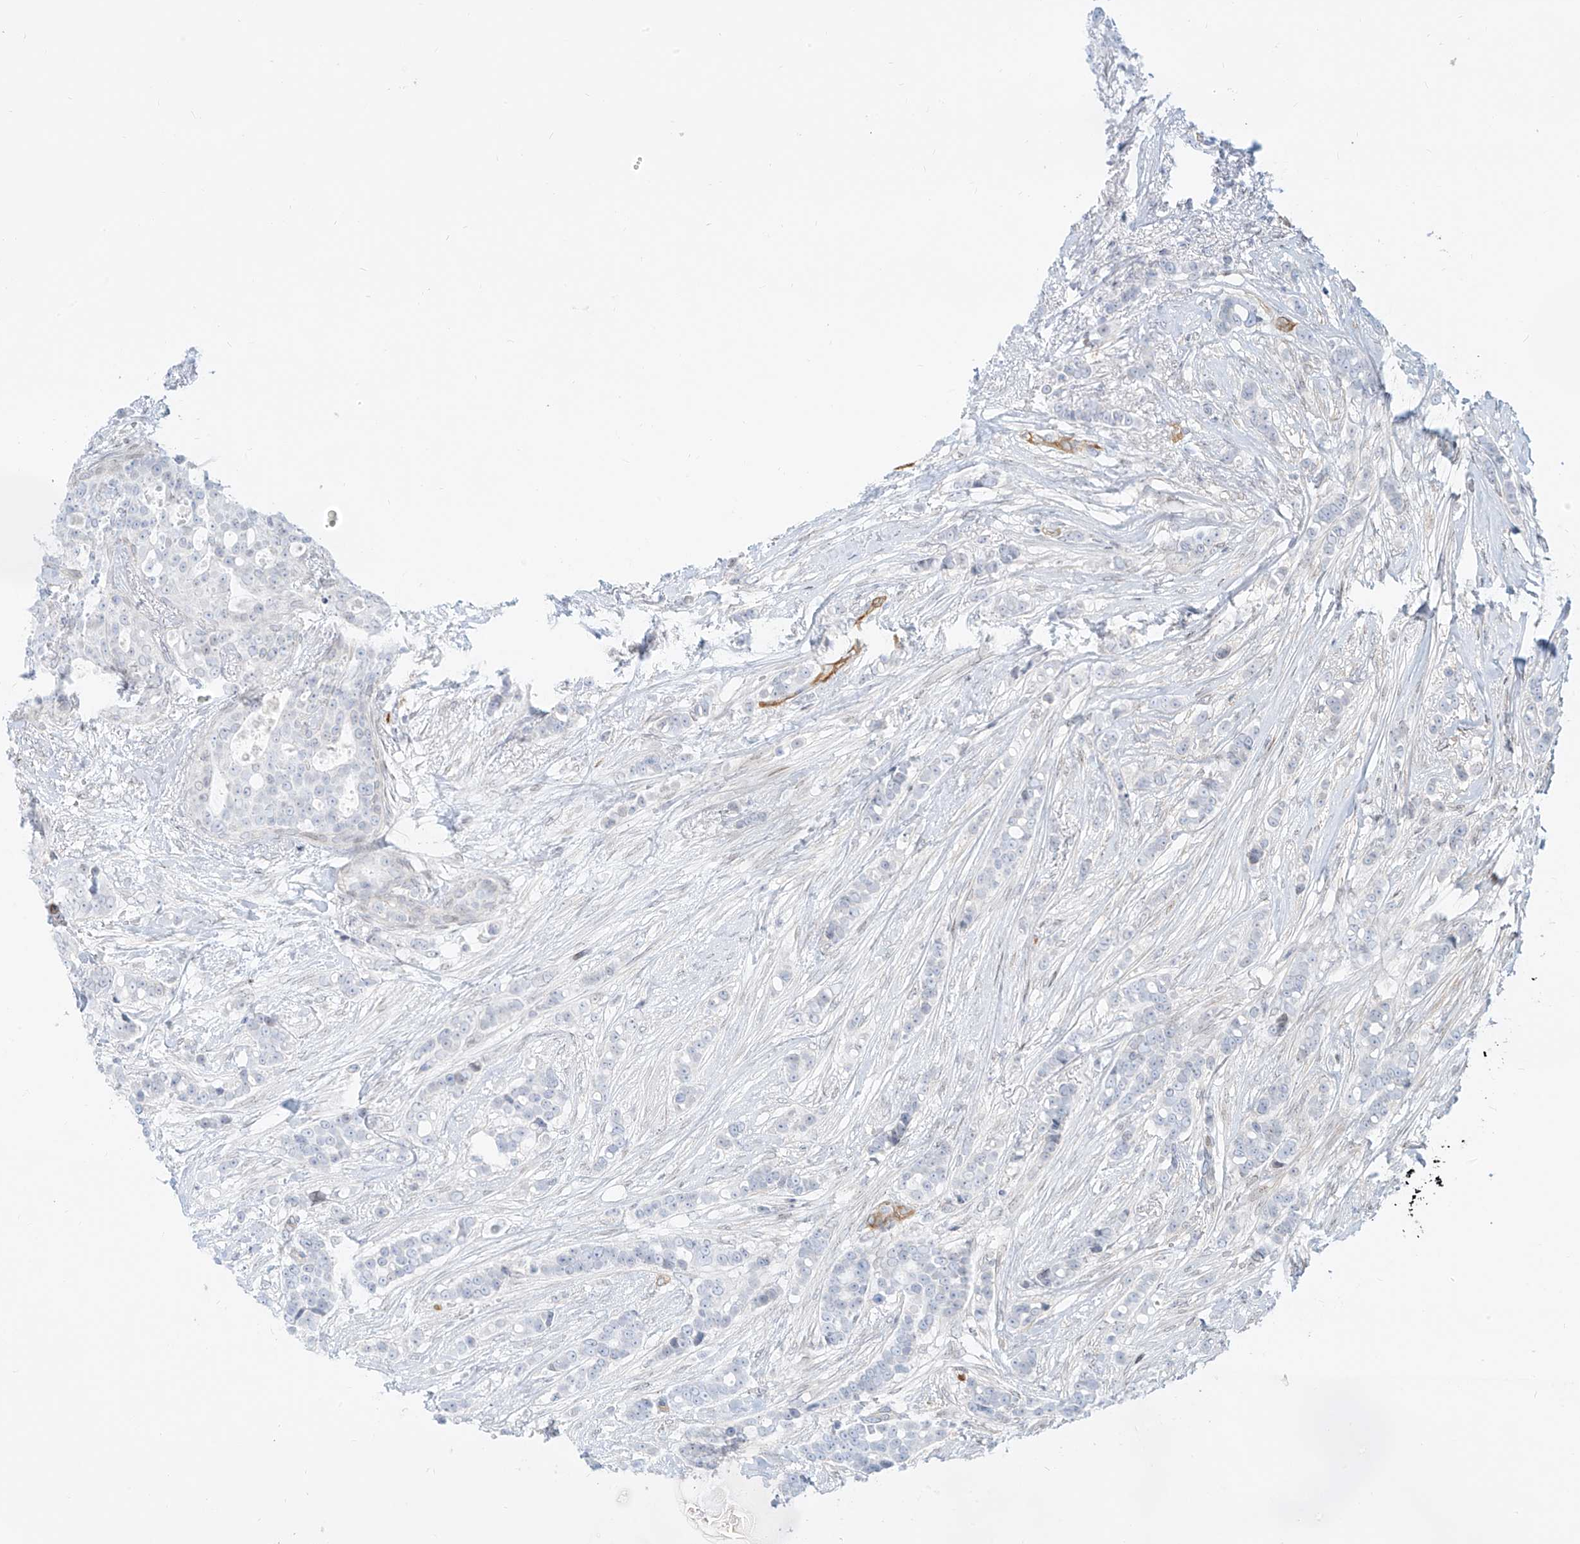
{"staining": {"intensity": "negative", "quantity": "none", "location": "none"}, "tissue": "breast cancer", "cell_type": "Tumor cells", "image_type": "cancer", "snomed": [{"axis": "morphology", "description": "Lobular carcinoma"}, {"axis": "topography", "description": "Breast"}], "caption": "Immunohistochemistry (IHC) micrograph of human breast lobular carcinoma stained for a protein (brown), which exhibits no positivity in tumor cells.", "gene": "NHSL1", "patient": {"sex": "female", "age": 51}}